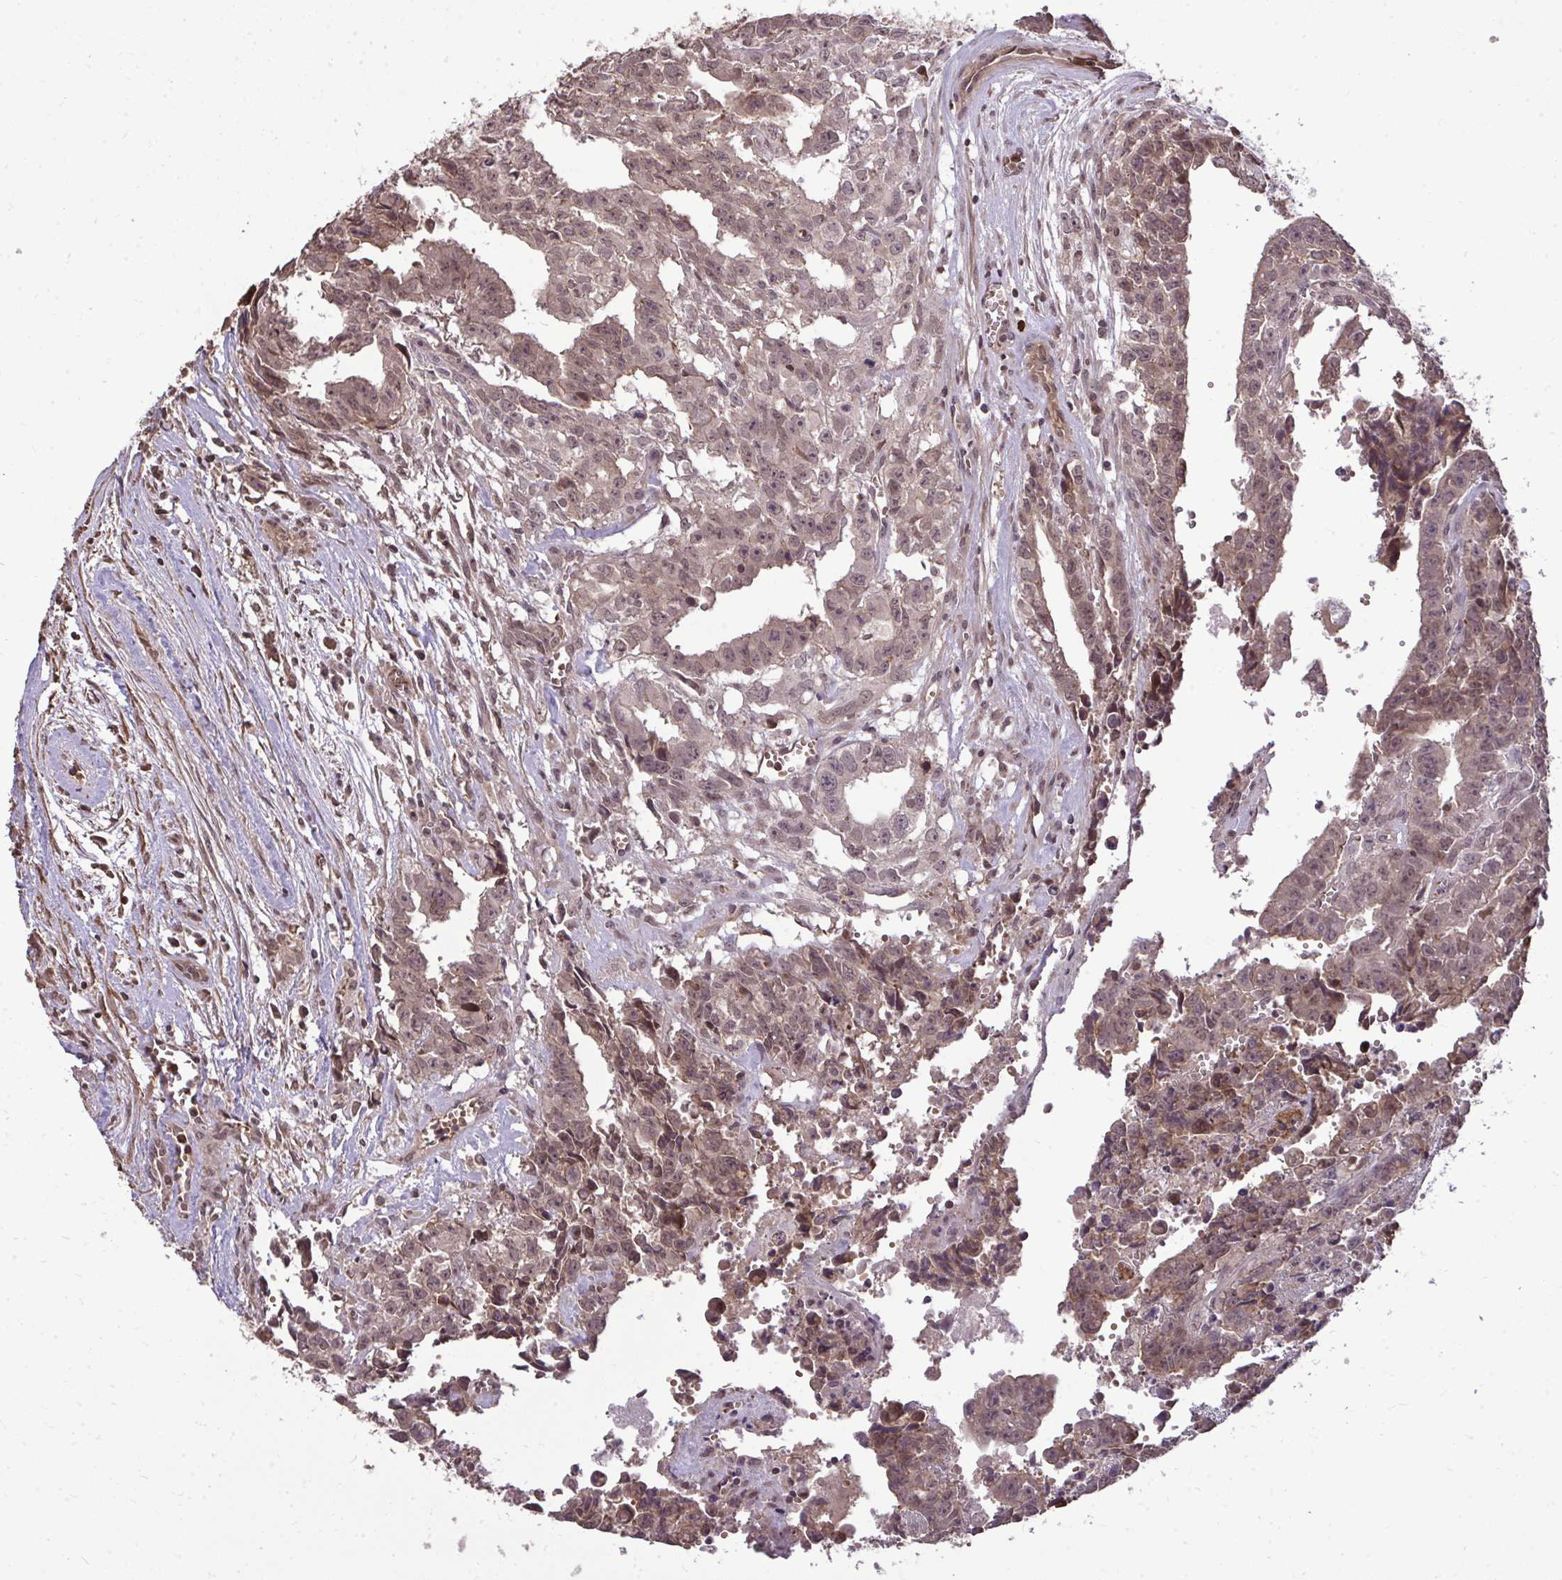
{"staining": {"intensity": "moderate", "quantity": ">75%", "location": "cytoplasmic/membranous,nuclear"}, "tissue": "testis cancer", "cell_type": "Tumor cells", "image_type": "cancer", "snomed": [{"axis": "morphology", "description": "Carcinoma, Embryonal, NOS"}, {"axis": "morphology", "description": "Teratoma, malignant, NOS"}, {"axis": "topography", "description": "Testis"}], "caption": "The photomicrograph demonstrates staining of testis embryonal carcinoma, revealing moderate cytoplasmic/membranous and nuclear protein positivity (brown color) within tumor cells. Nuclei are stained in blue.", "gene": "ZSCAN9", "patient": {"sex": "male", "age": 24}}